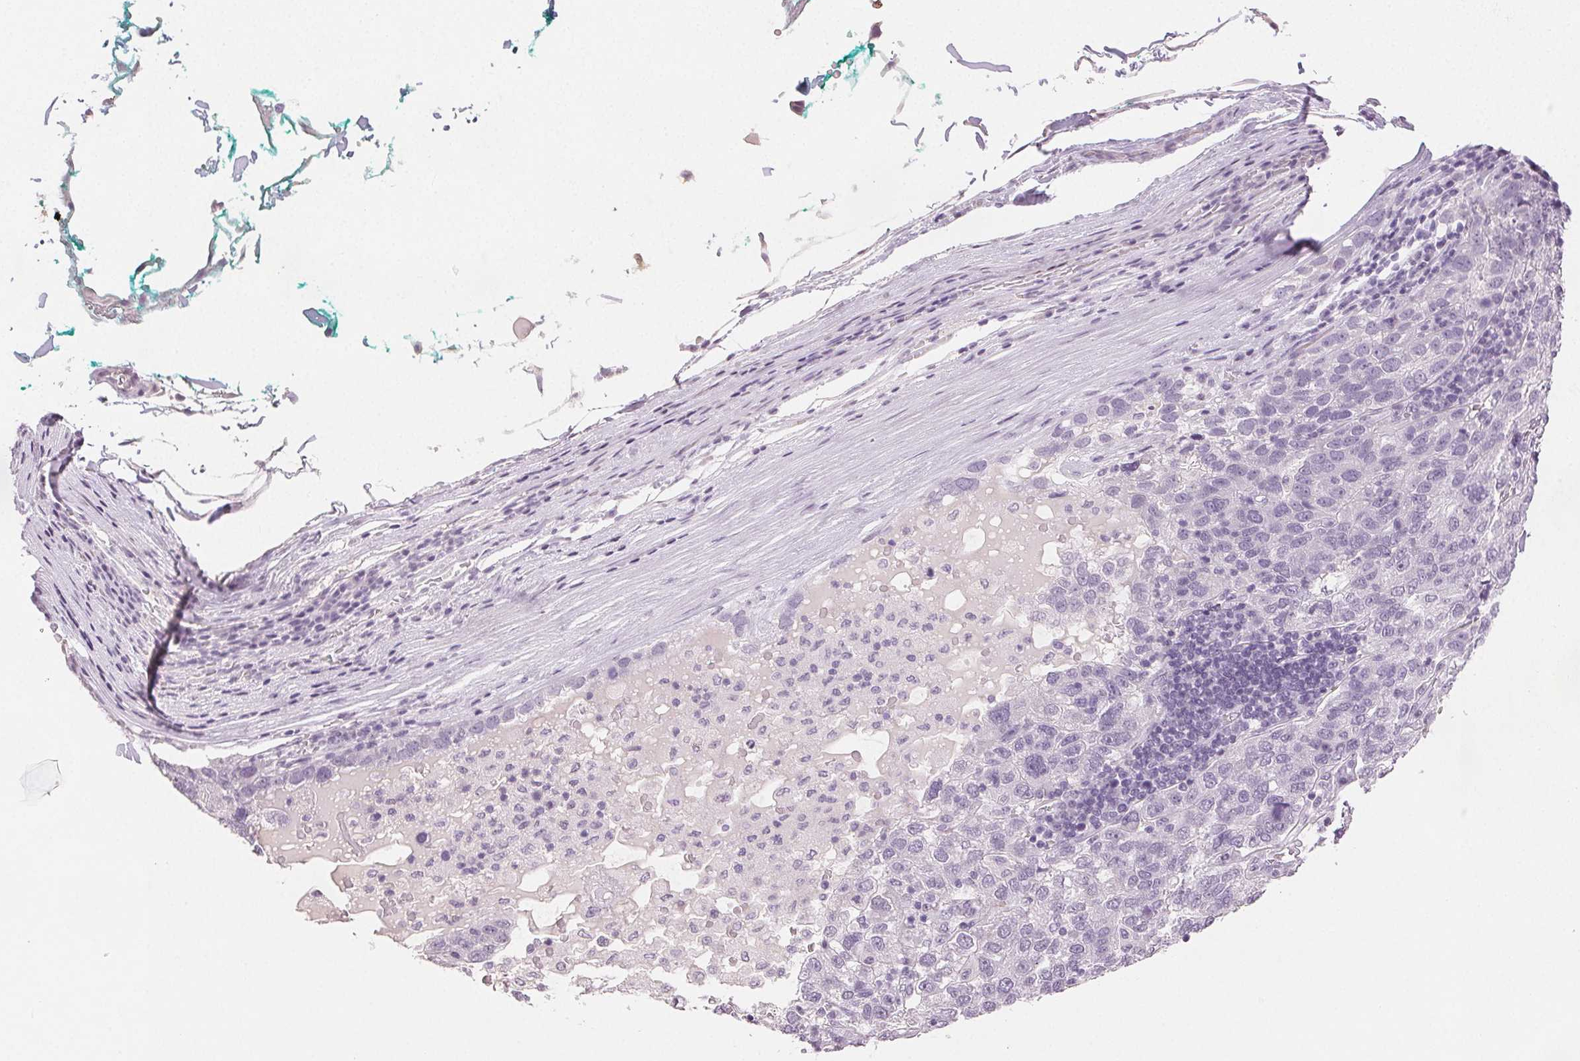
{"staining": {"intensity": "negative", "quantity": "none", "location": "none"}, "tissue": "pancreatic cancer", "cell_type": "Tumor cells", "image_type": "cancer", "snomed": [{"axis": "morphology", "description": "Adenocarcinoma, NOS"}, {"axis": "topography", "description": "Pancreas"}], "caption": "IHC micrograph of human pancreatic cancer stained for a protein (brown), which reveals no positivity in tumor cells.", "gene": "SCGN", "patient": {"sex": "female", "age": 61}}